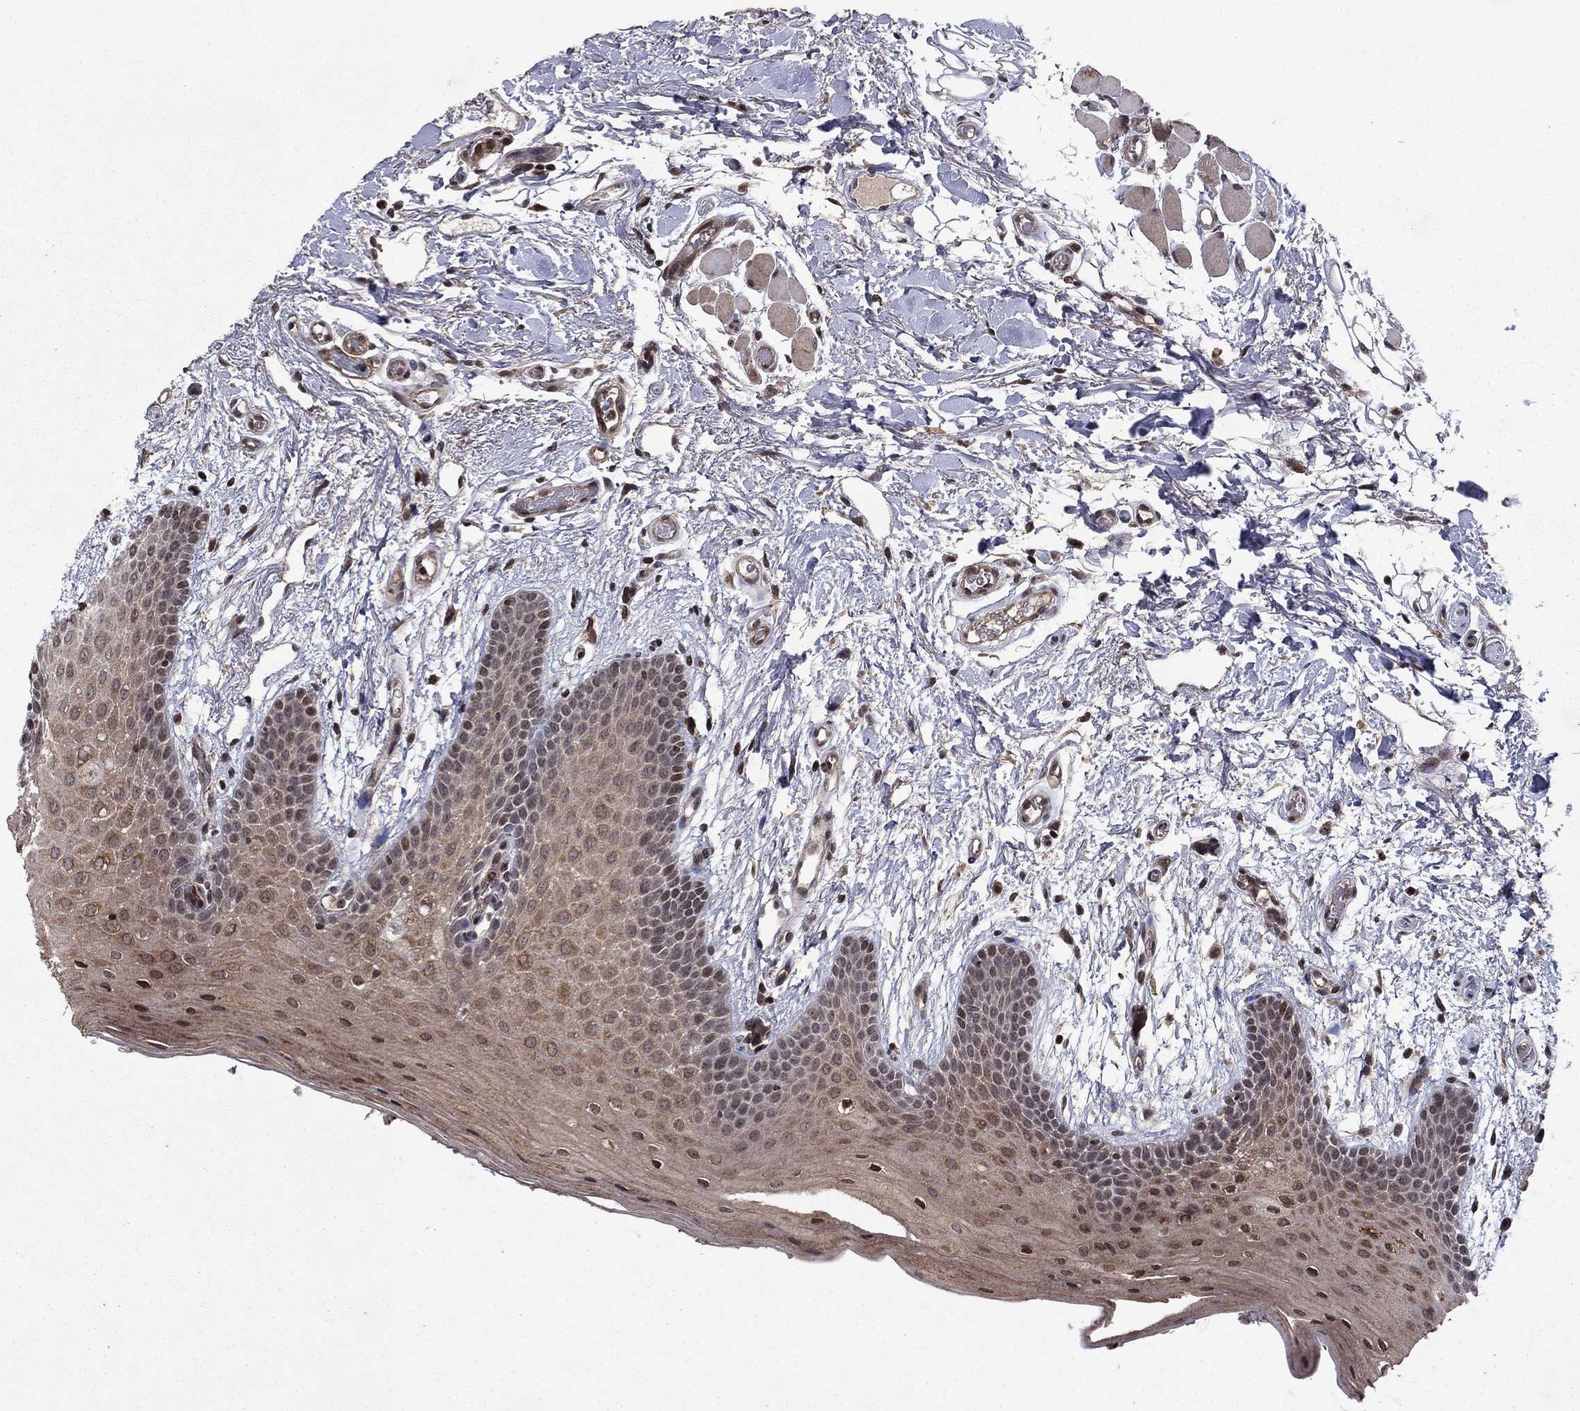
{"staining": {"intensity": "moderate", "quantity": "25%-75%", "location": "cytoplasmic/membranous,nuclear"}, "tissue": "oral mucosa", "cell_type": "Squamous epithelial cells", "image_type": "normal", "snomed": [{"axis": "morphology", "description": "Normal tissue, NOS"}, {"axis": "topography", "description": "Oral tissue"}, {"axis": "topography", "description": "Tounge, NOS"}], "caption": "IHC (DAB (3,3'-diaminobenzidine)) staining of benign oral mucosa reveals moderate cytoplasmic/membranous,nuclear protein positivity in about 25%-75% of squamous epithelial cells.", "gene": "SORBS1", "patient": {"sex": "female", "age": 86}}